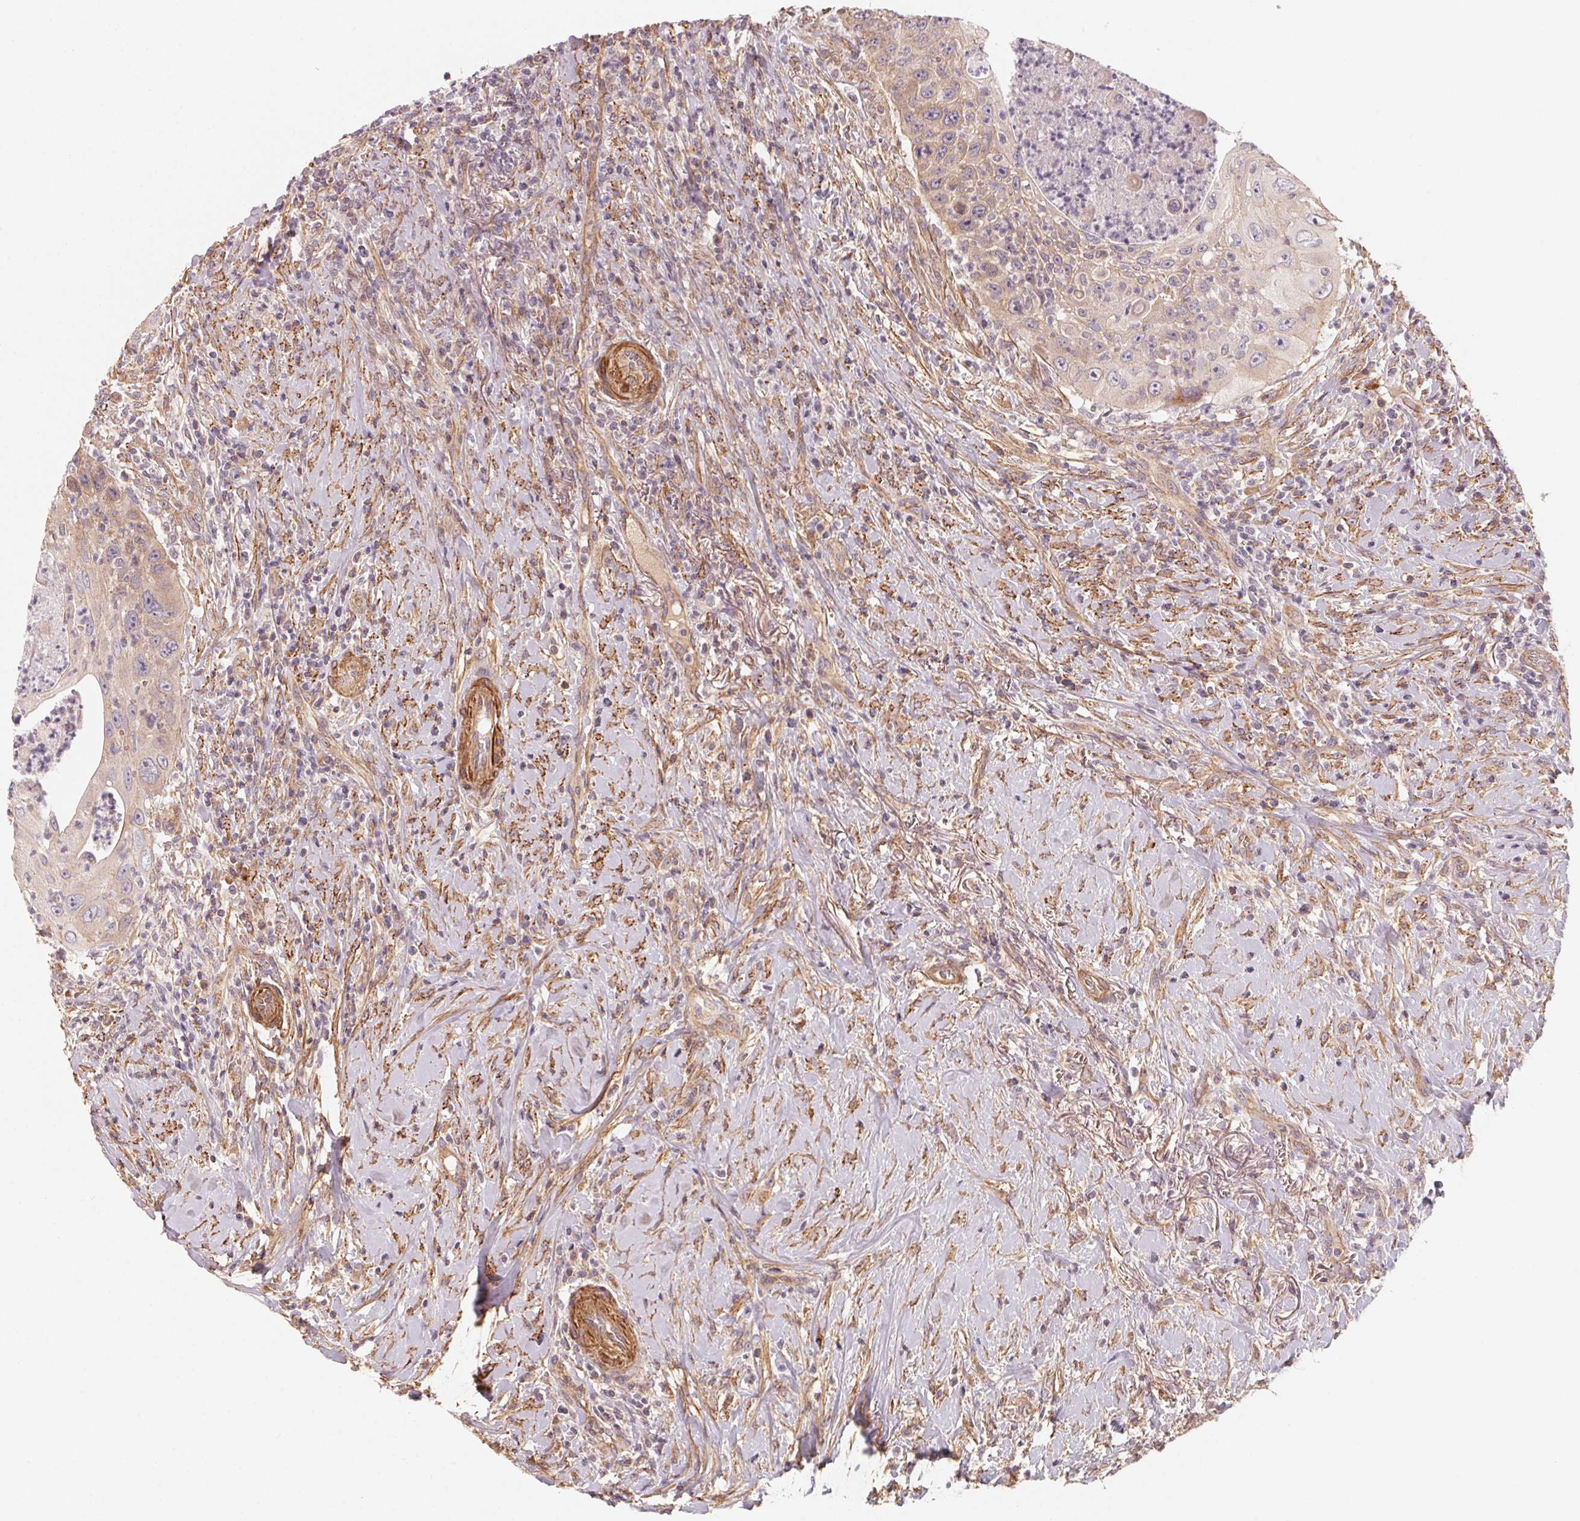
{"staining": {"intensity": "moderate", "quantity": "25%-75%", "location": "cytoplasmic/membranous"}, "tissue": "head and neck cancer", "cell_type": "Tumor cells", "image_type": "cancer", "snomed": [{"axis": "morphology", "description": "Squamous cell carcinoma, NOS"}, {"axis": "topography", "description": "Head-Neck"}], "caption": "DAB (3,3'-diaminobenzidine) immunohistochemical staining of human squamous cell carcinoma (head and neck) demonstrates moderate cytoplasmic/membranous protein expression in about 25%-75% of tumor cells.", "gene": "CCDC112", "patient": {"sex": "male", "age": 69}}